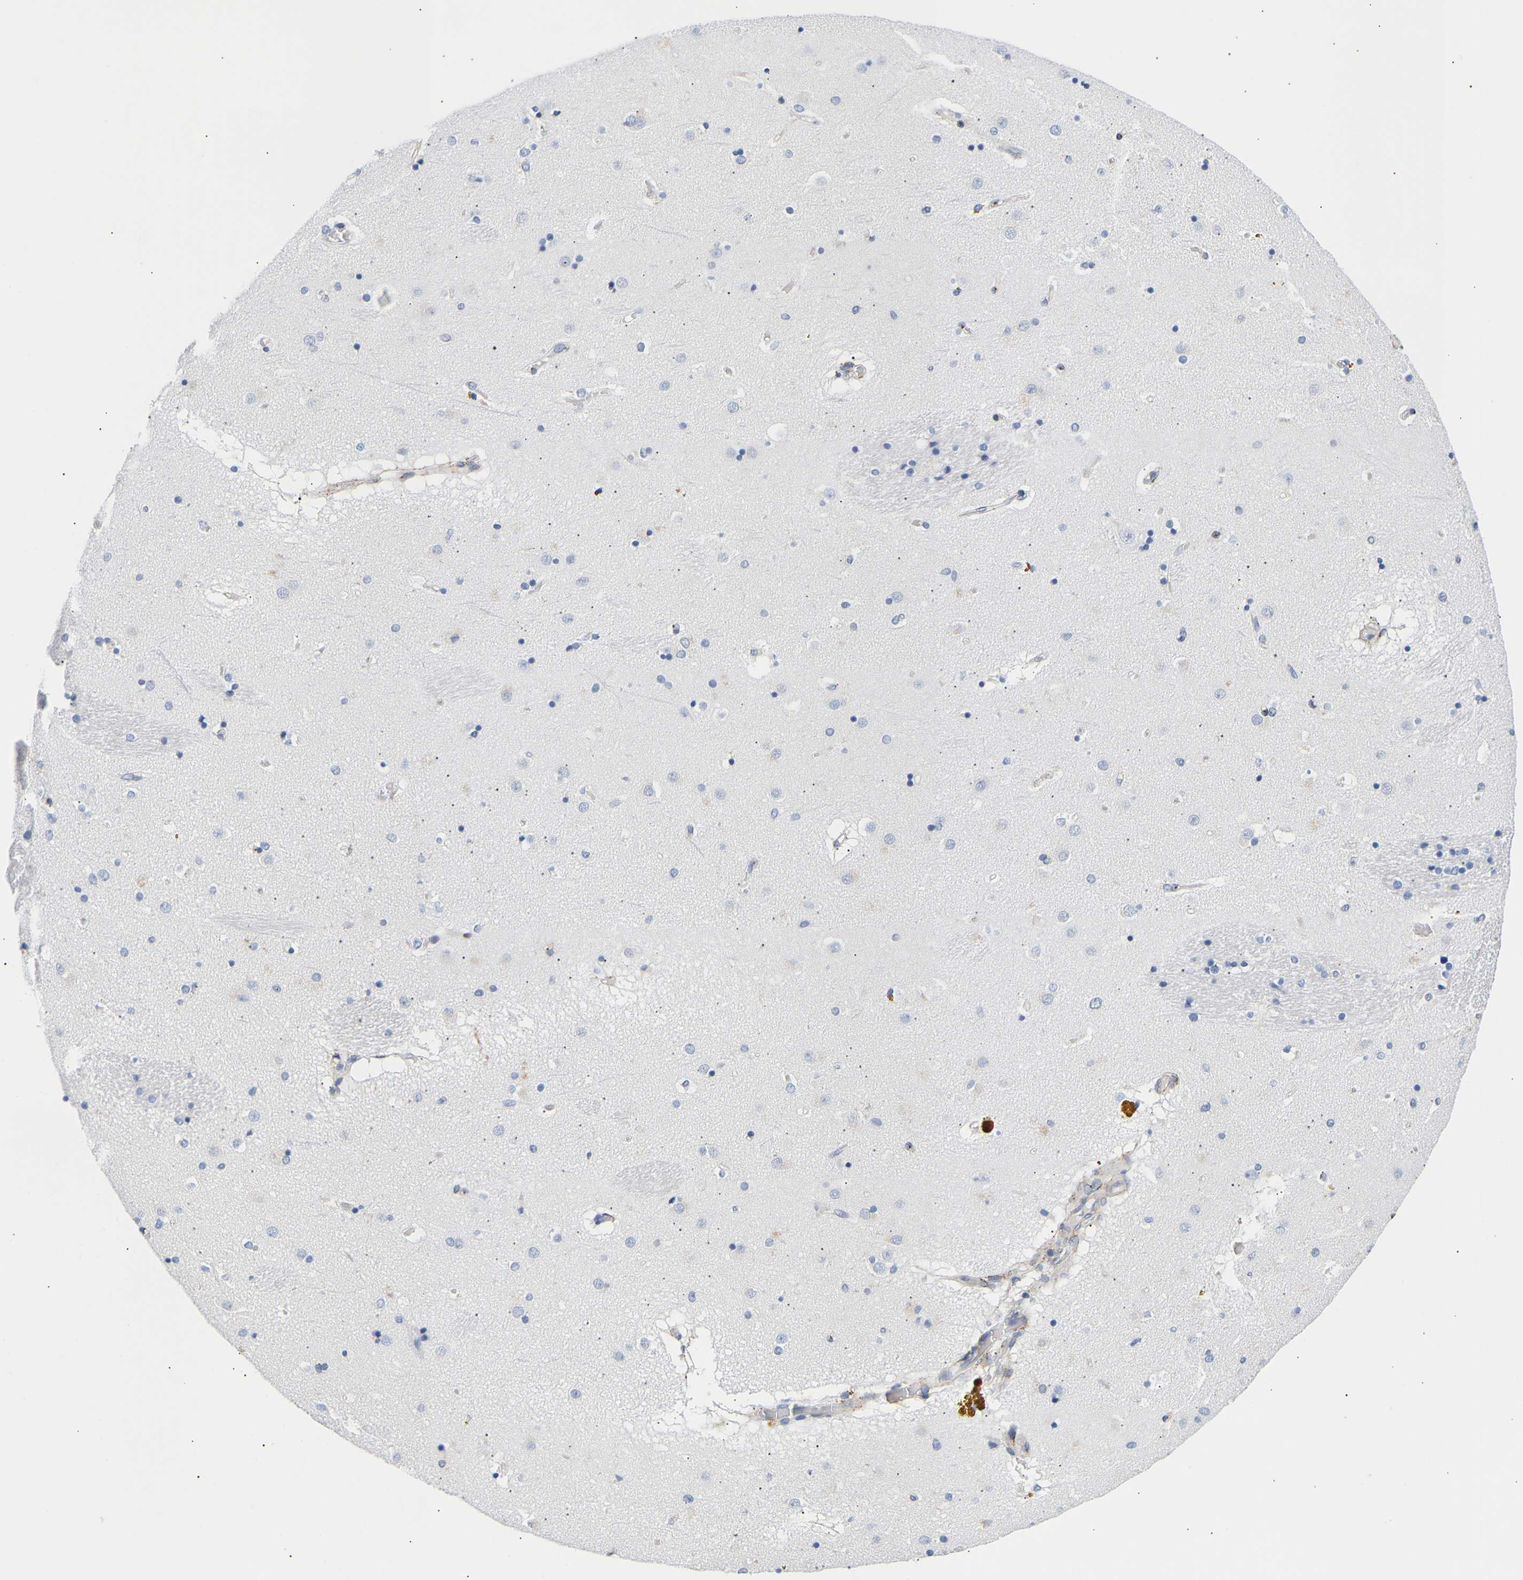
{"staining": {"intensity": "weak", "quantity": "<25%", "location": "cytoplasmic/membranous"}, "tissue": "caudate", "cell_type": "Glial cells", "image_type": "normal", "snomed": [{"axis": "morphology", "description": "Normal tissue, NOS"}, {"axis": "topography", "description": "Lateral ventricle wall"}], "caption": "Caudate stained for a protein using IHC exhibits no expression glial cells.", "gene": "IGFBP7", "patient": {"sex": "male", "age": 70}}